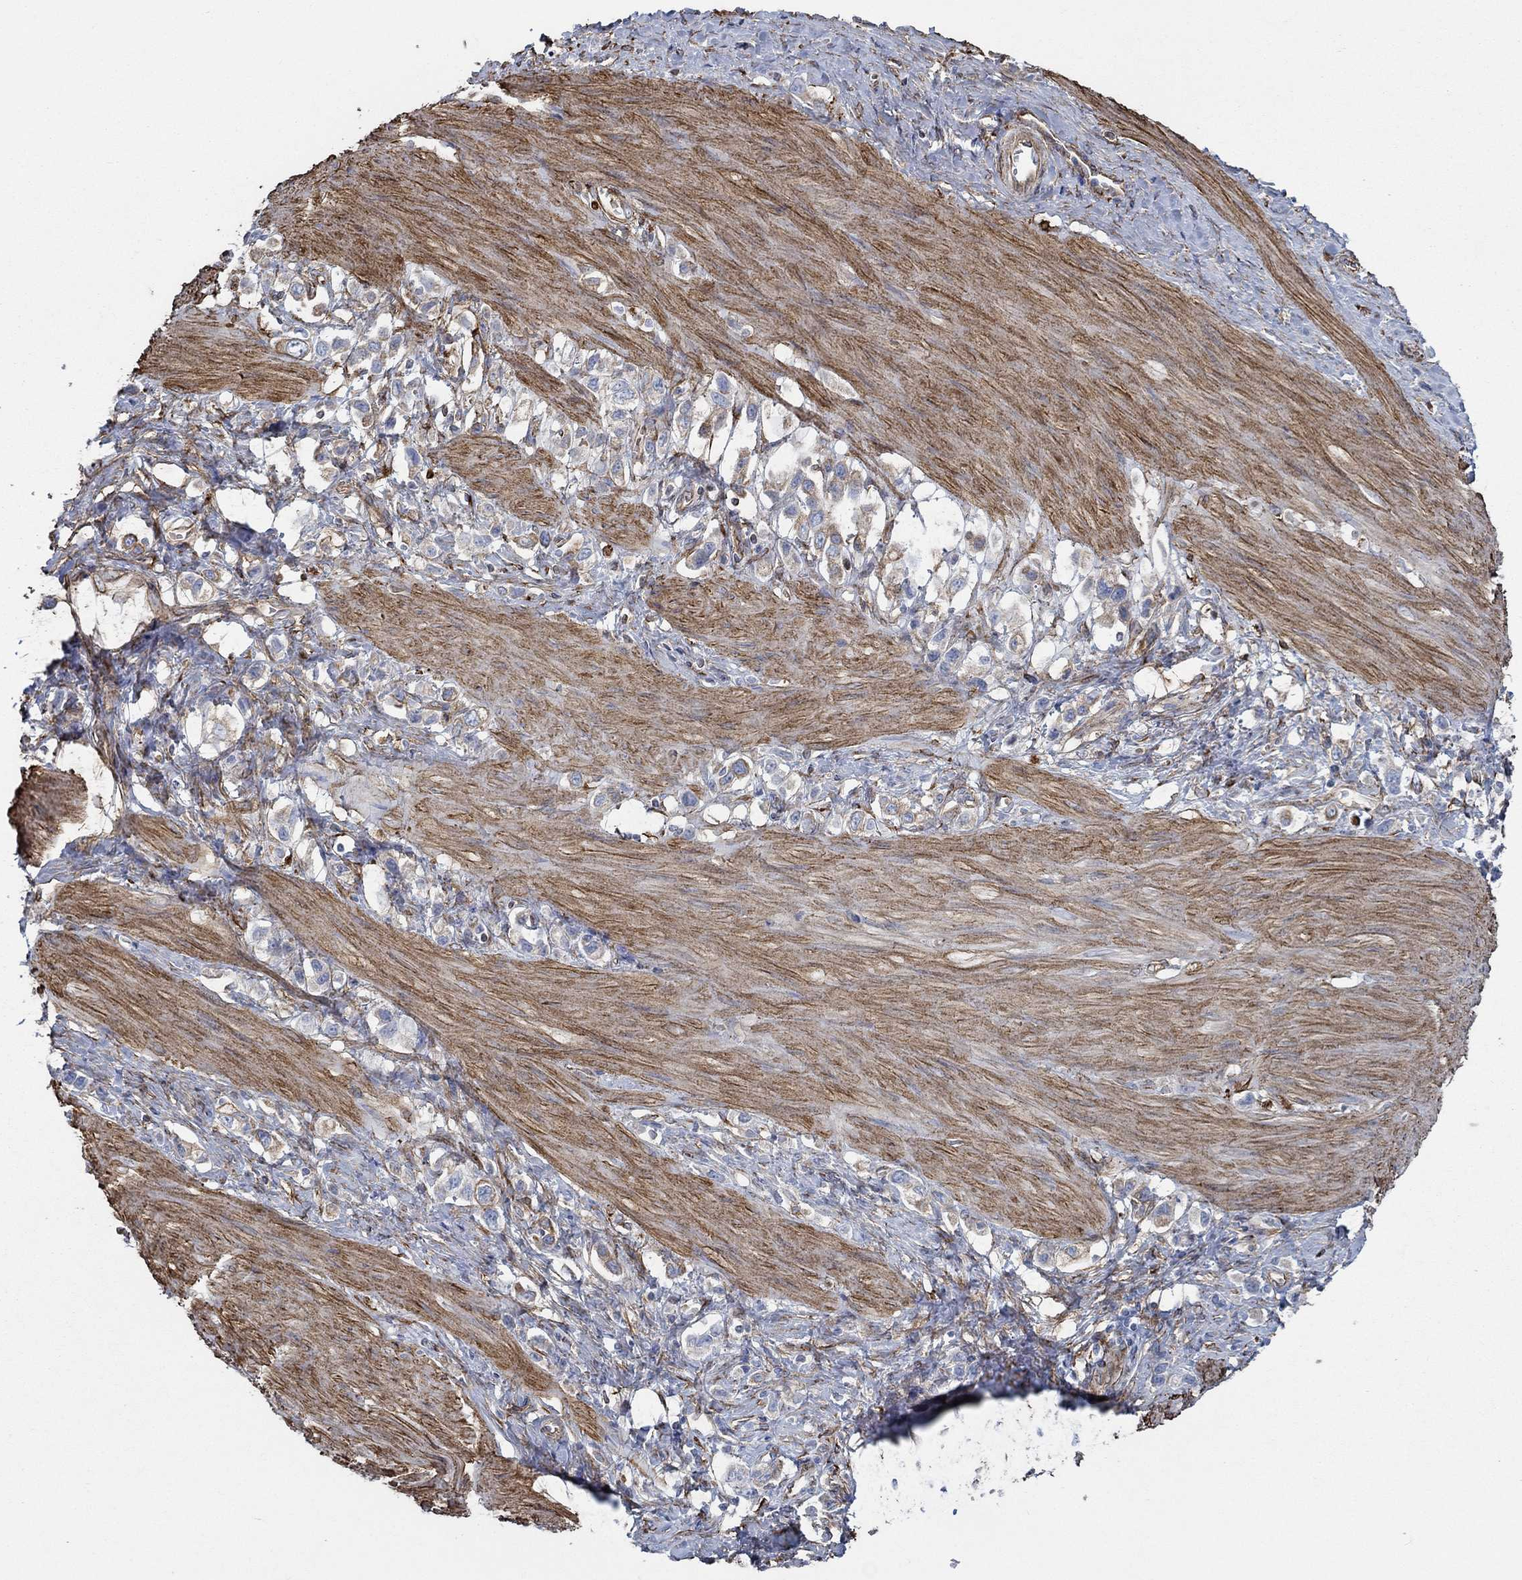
{"staining": {"intensity": "strong", "quantity": "<25%", "location": "cytoplasmic/membranous,nuclear"}, "tissue": "stomach cancer", "cell_type": "Tumor cells", "image_type": "cancer", "snomed": [{"axis": "morphology", "description": "Normal tissue, NOS"}, {"axis": "morphology", "description": "Adenocarcinoma, NOS"}, {"axis": "morphology", "description": "Adenocarcinoma, High grade"}, {"axis": "topography", "description": "Stomach, upper"}, {"axis": "topography", "description": "Stomach"}], "caption": "Immunohistochemical staining of human stomach high-grade adenocarcinoma shows medium levels of strong cytoplasmic/membranous and nuclear staining in approximately <25% of tumor cells.", "gene": "STC2", "patient": {"sex": "female", "age": 65}}